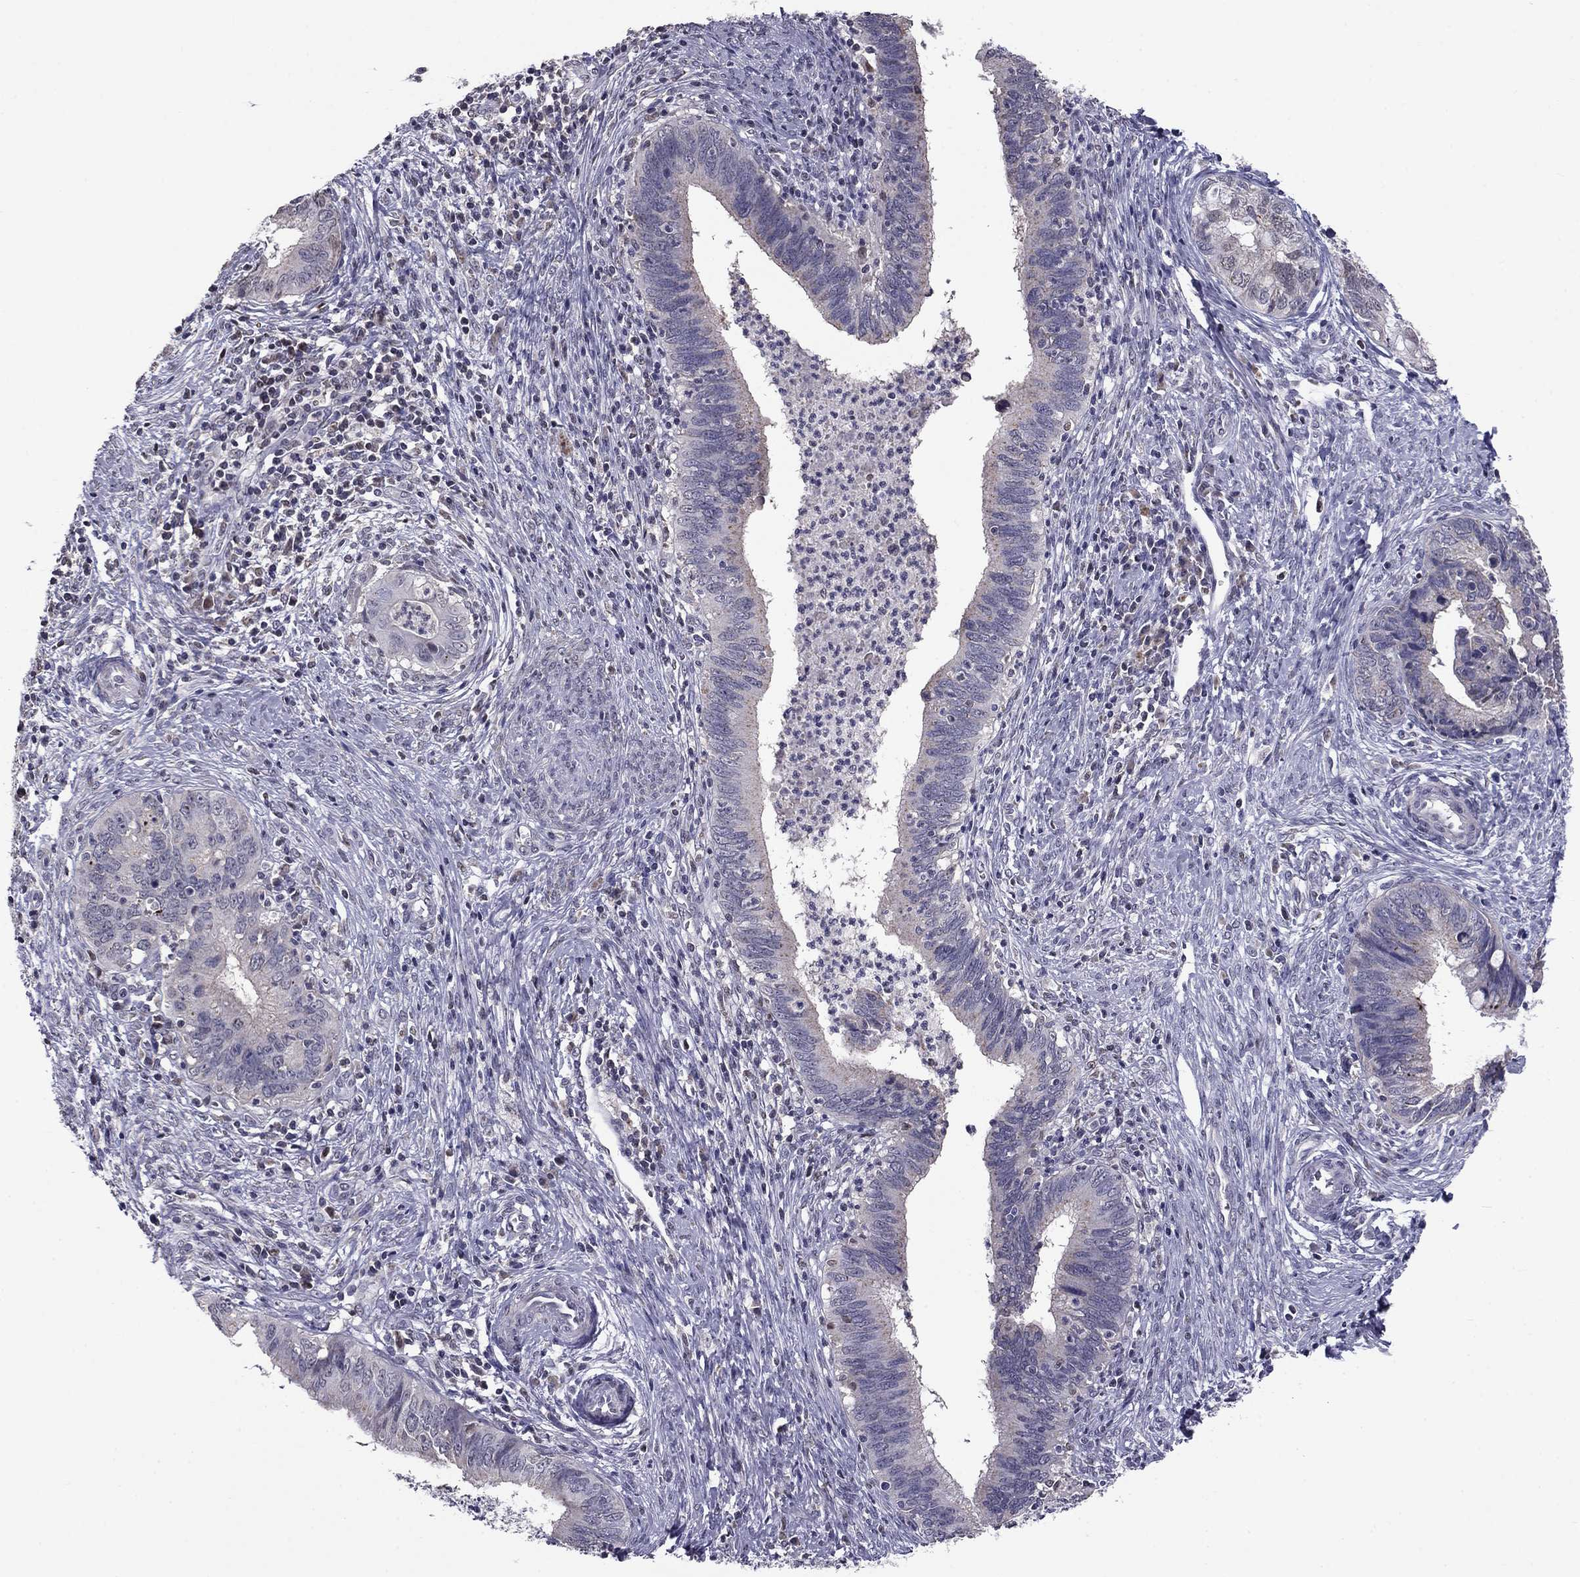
{"staining": {"intensity": "negative", "quantity": "none", "location": "none"}, "tissue": "cervical cancer", "cell_type": "Tumor cells", "image_type": "cancer", "snomed": [{"axis": "morphology", "description": "Adenocarcinoma, NOS"}, {"axis": "topography", "description": "Cervix"}], "caption": "Human cervical cancer (adenocarcinoma) stained for a protein using immunohistochemistry (IHC) exhibits no positivity in tumor cells.", "gene": "HCN1", "patient": {"sex": "female", "age": 42}}